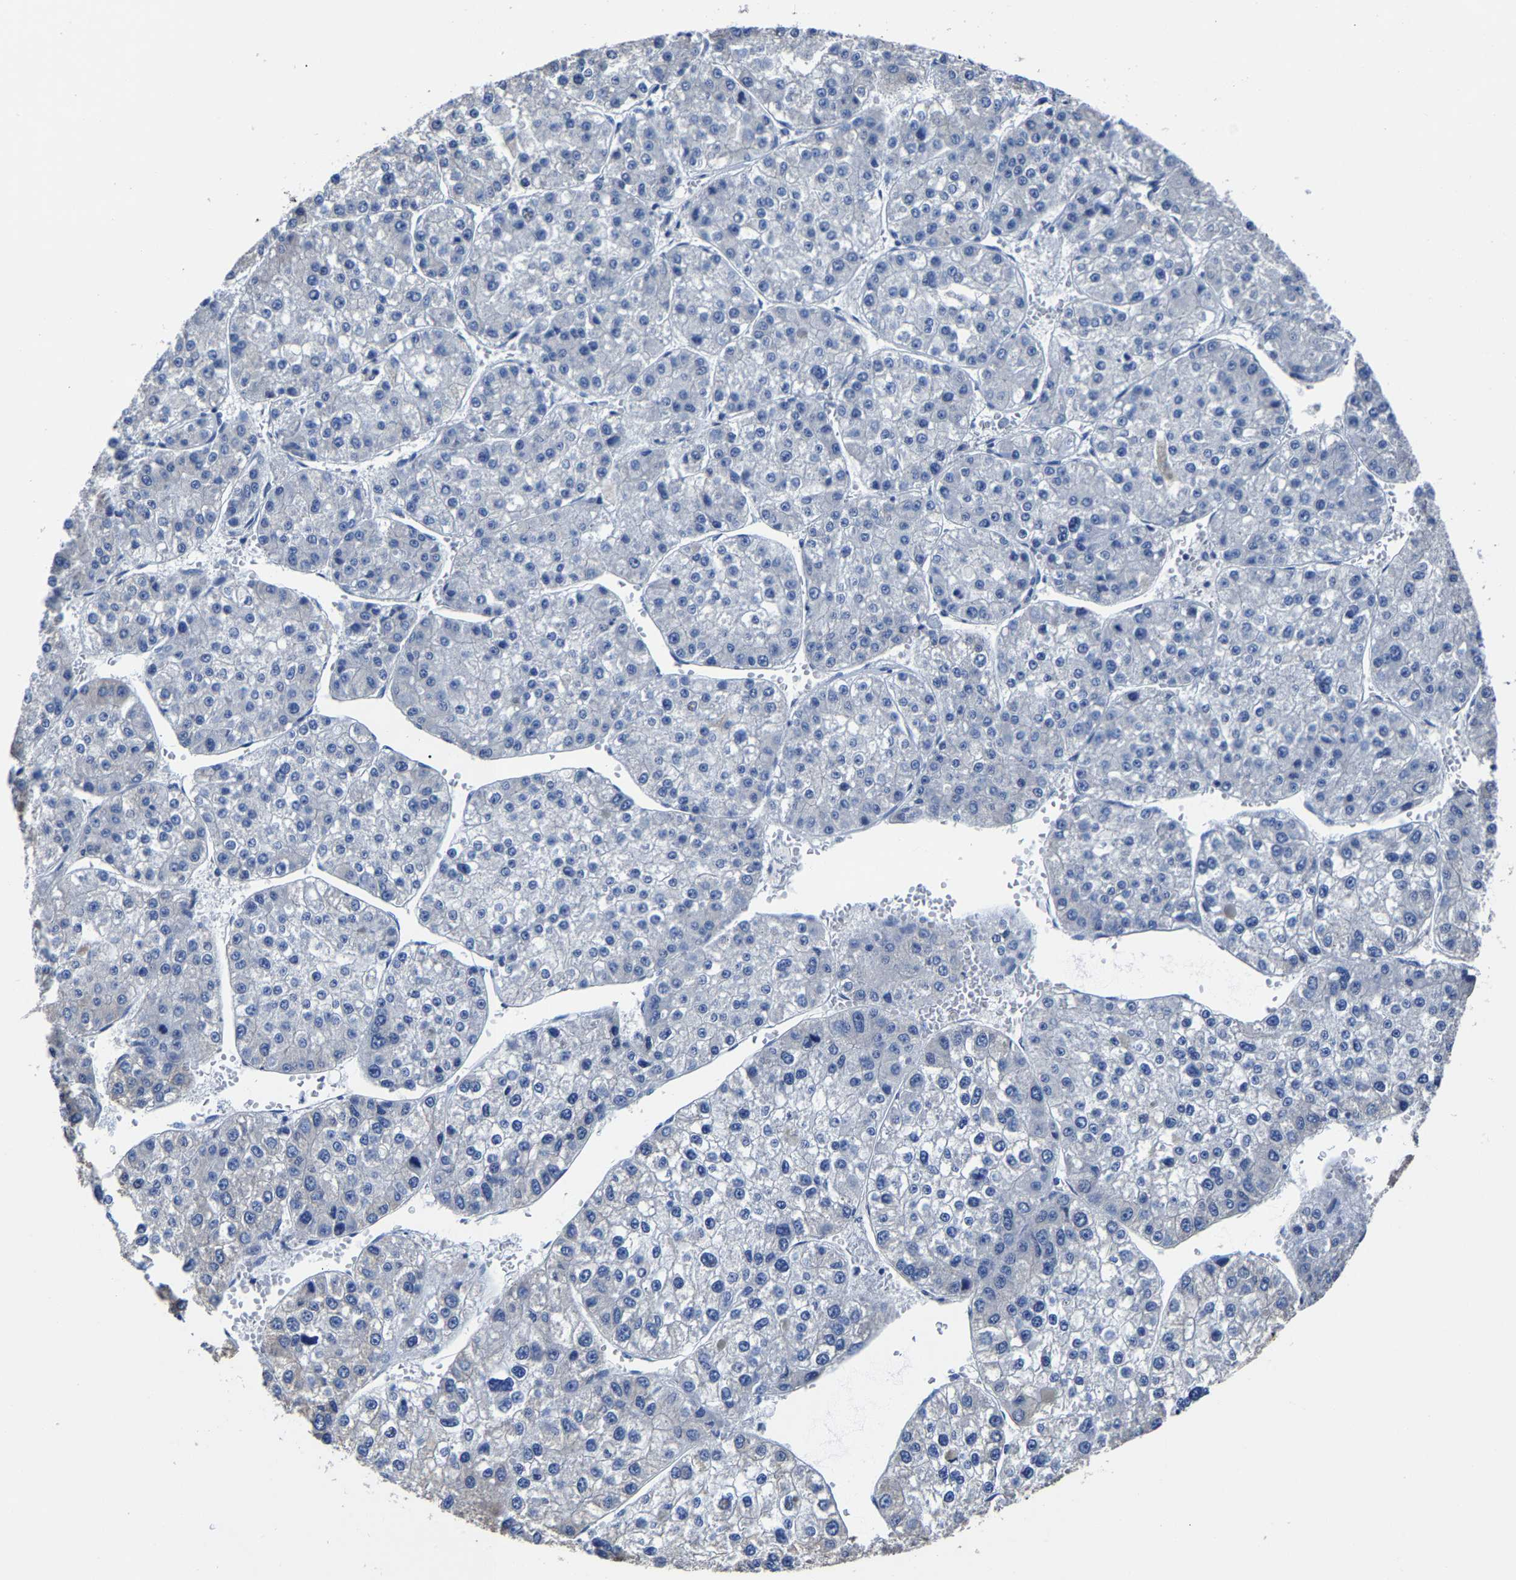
{"staining": {"intensity": "negative", "quantity": "none", "location": "none"}, "tissue": "liver cancer", "cell_type": "Tumor cells", "image_type": "cancer", "snomed": [{"axis": "morphology", "description": "Carcinoma, Hepatocellular, NOS"}, {"axis": "topography", "description": "Liver"}], "caption": "An immunohistochemistry photomicrograph of liver hepatocellular carcinoma is shown. There is no staining in tumor cells of liver hepatocellular carcinoma. The staining was performed using DAB to visualize the protein expression in brown, while the nuclei were stained in blue with hematoxylin (Magnification: 20x).", "gene": "SRPK2", "patient": {"sex": "female", "age": 73}}